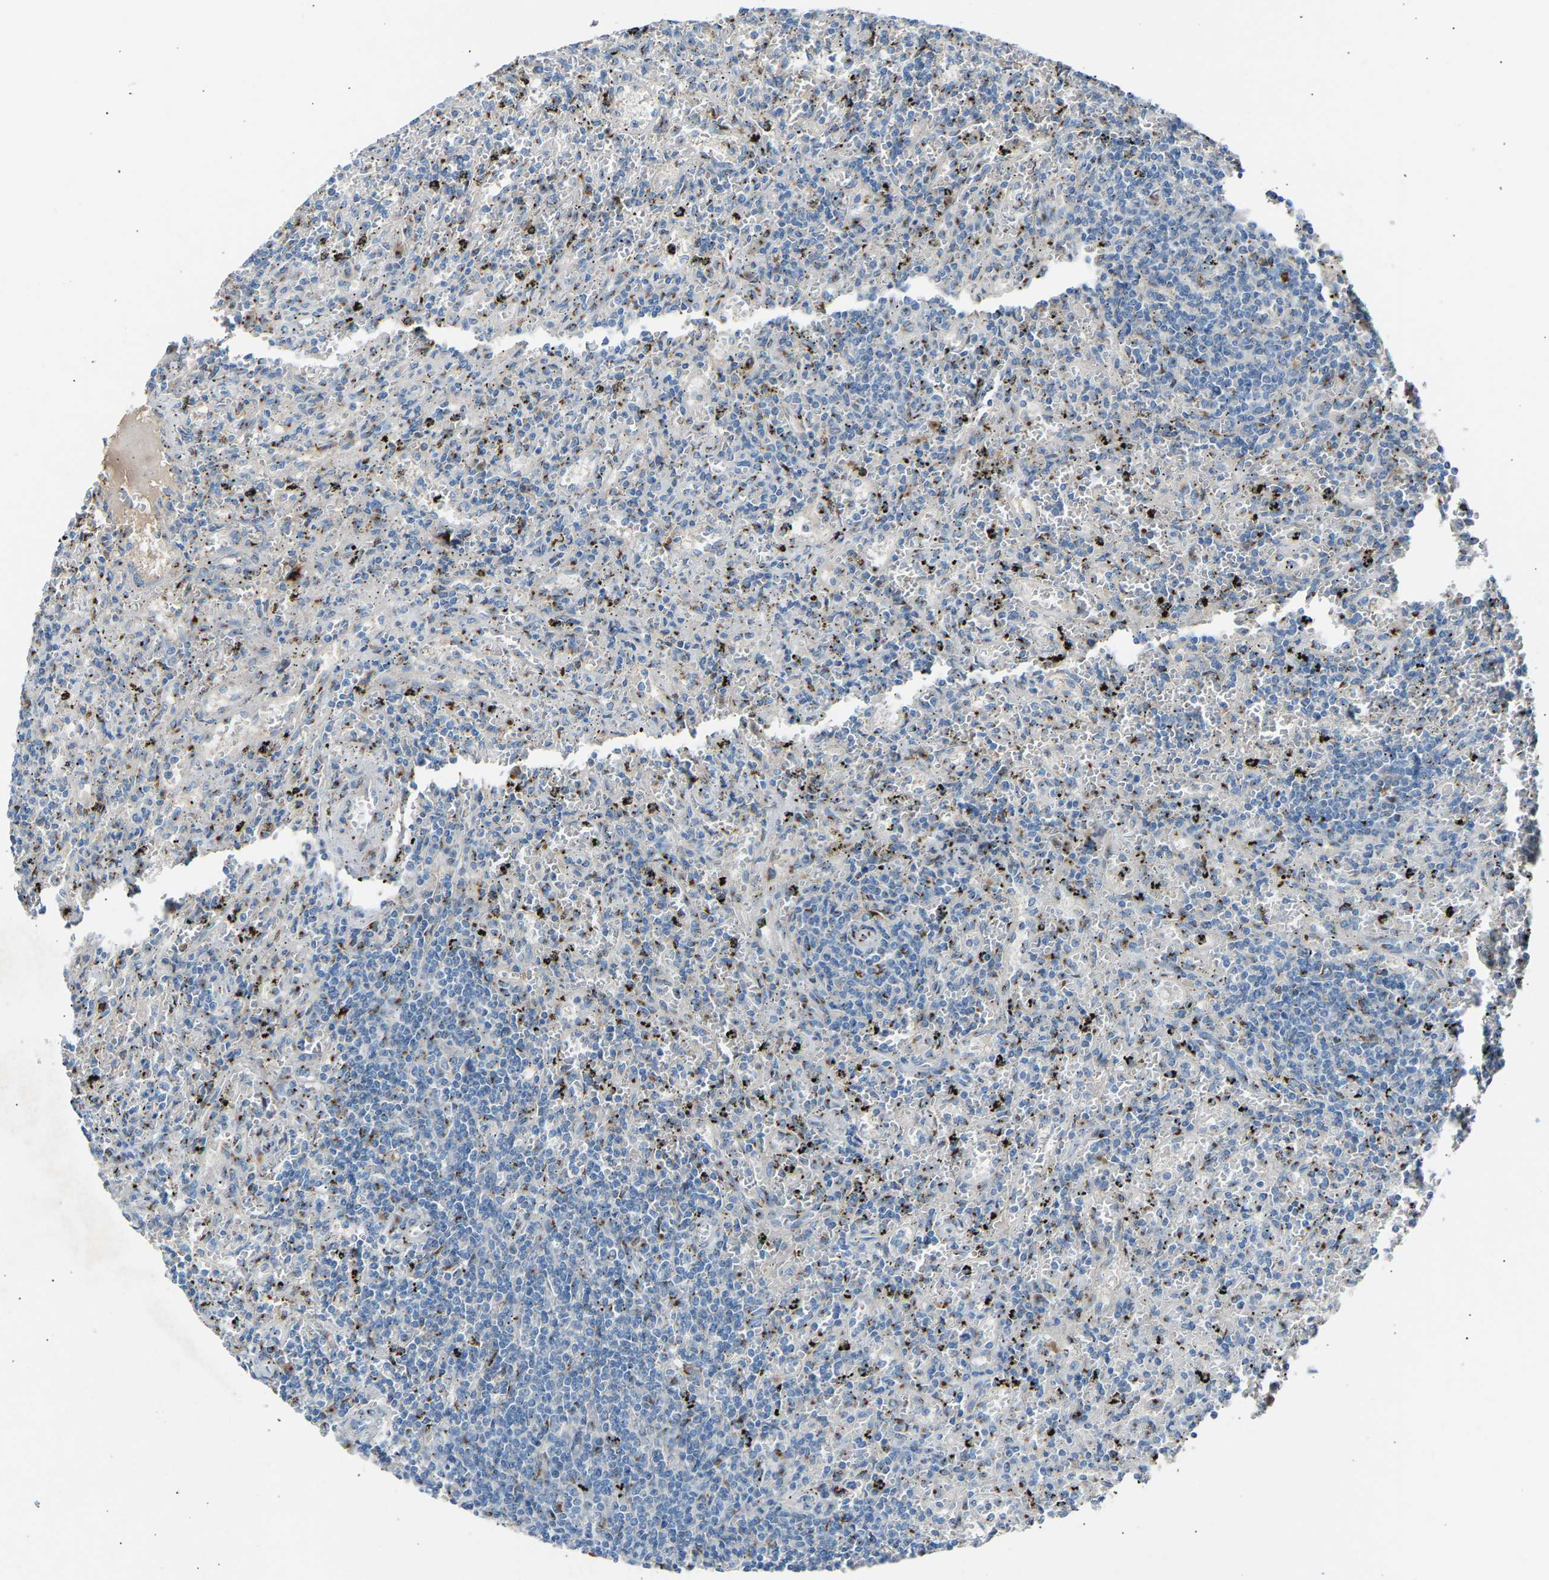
{"staining": {"intensity": "negative", "quantity": "none", "location": "none"}, "tissue": "lymphoma", "cell_type": "Tumor cells", "image_type": "cancer", "snomed": [{"axis": "morphology", "description": "Malignant lymphoma, non-Hodgkin's type, Low grade"}, {"axis": "topography", "description": "Spleen"}], "caption": "An image of human lymphoma is negative for staining in tumor cells. (Immunohistochemistry (ihc), brightfield microscopy, high magnification).", "gene": "CYREN", "patient": {"sex": "male", "age": 76}}